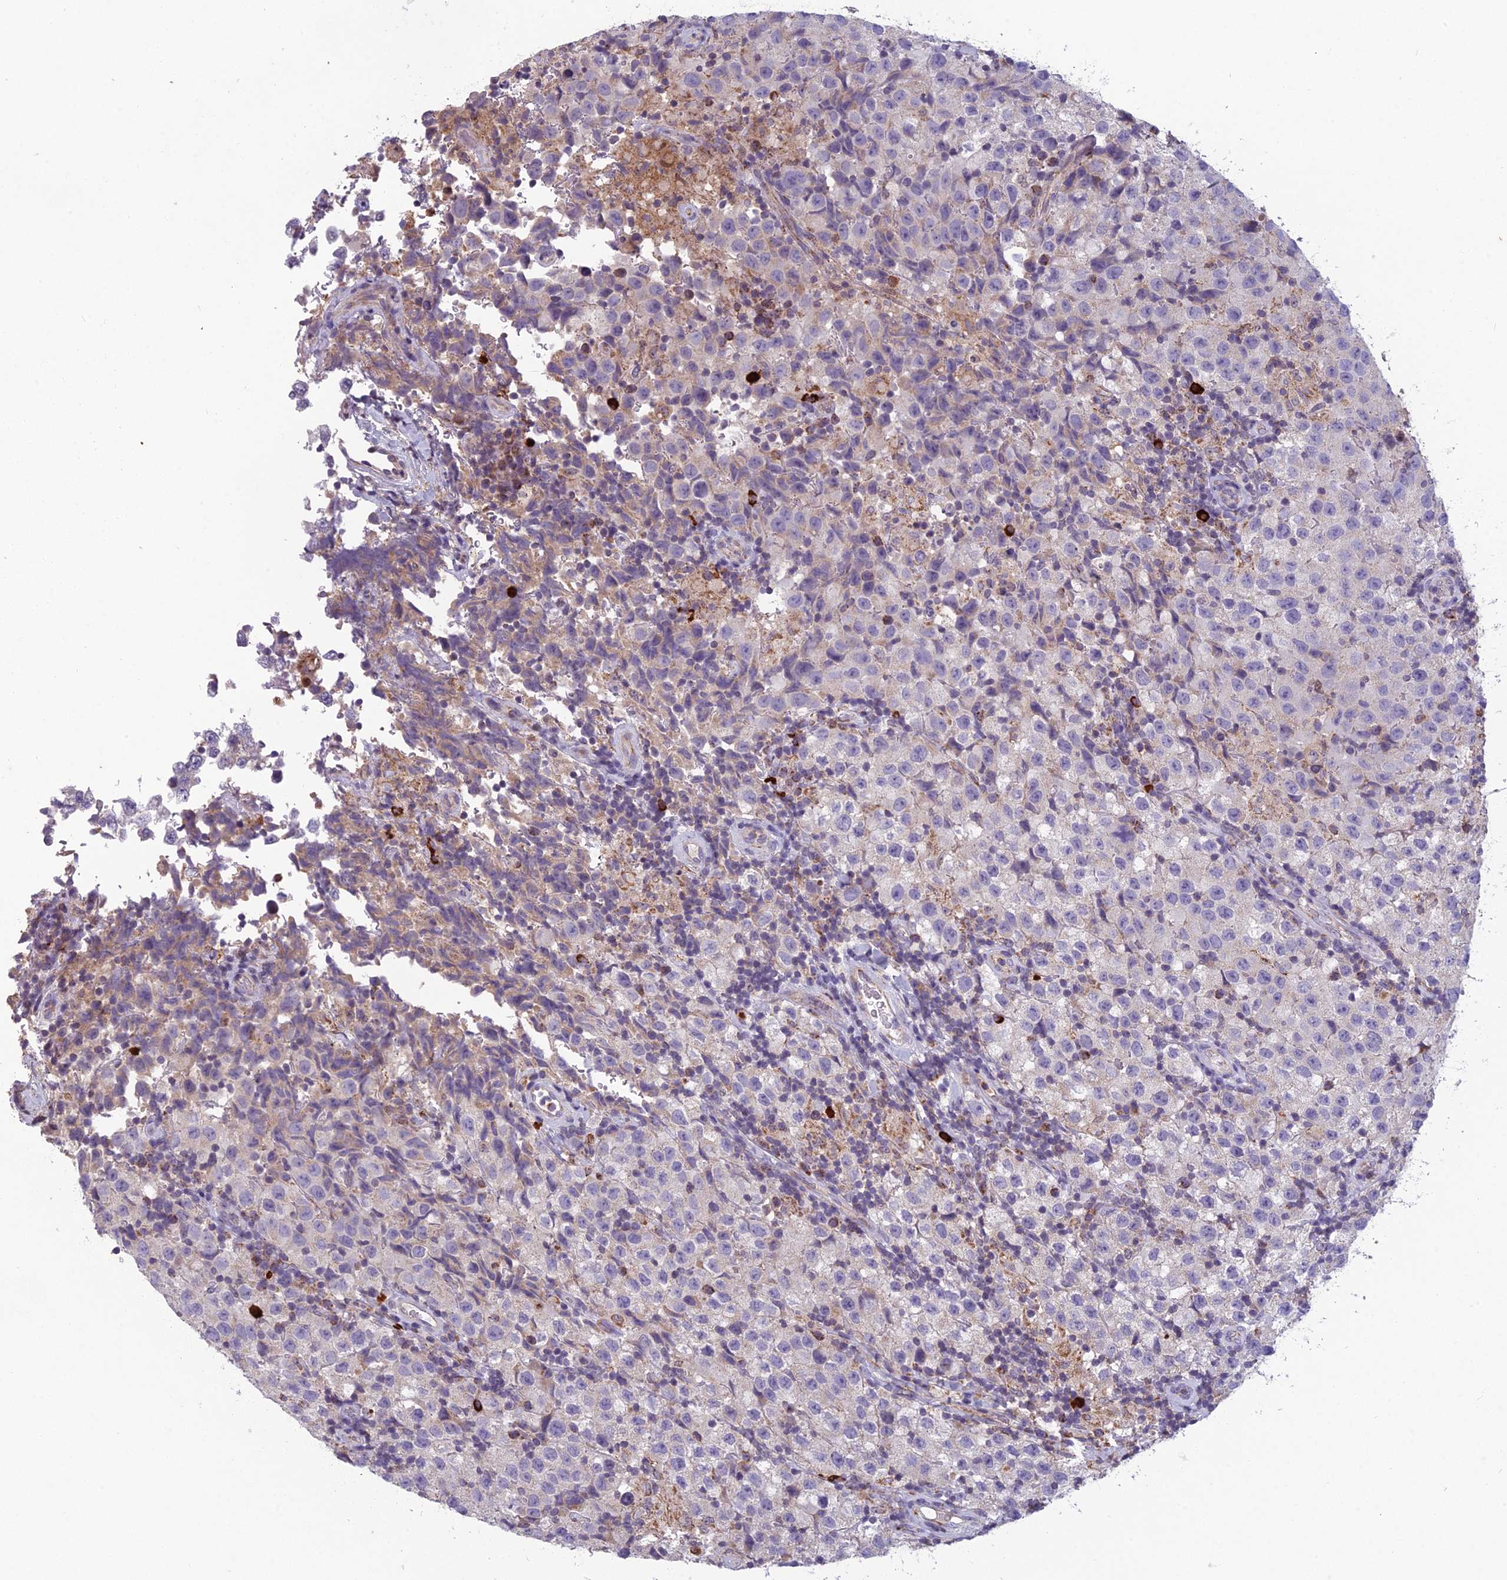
{"staining": {"intensity": "negative", "quantity": "none", "location": "none"}, "tissue": "testis cancer", "cell_type": "Tumor cells", "image_type": "cancer", "snomed": [{"axis": "morphology", "description": "Seminoma, NOS"}, {"axis": "morphology", "description": "Carcinoma, Embryonal, NOS"}, {"axis": "topography", "description": "Testis"}], "caption": "This is an immunohistochemistry (IHC) histopathology image of human seminoma (testis). There is no expression in tumor cells.", "gene": "ENSG00000188897", "patient": {"sex": "male", "age": 41}}